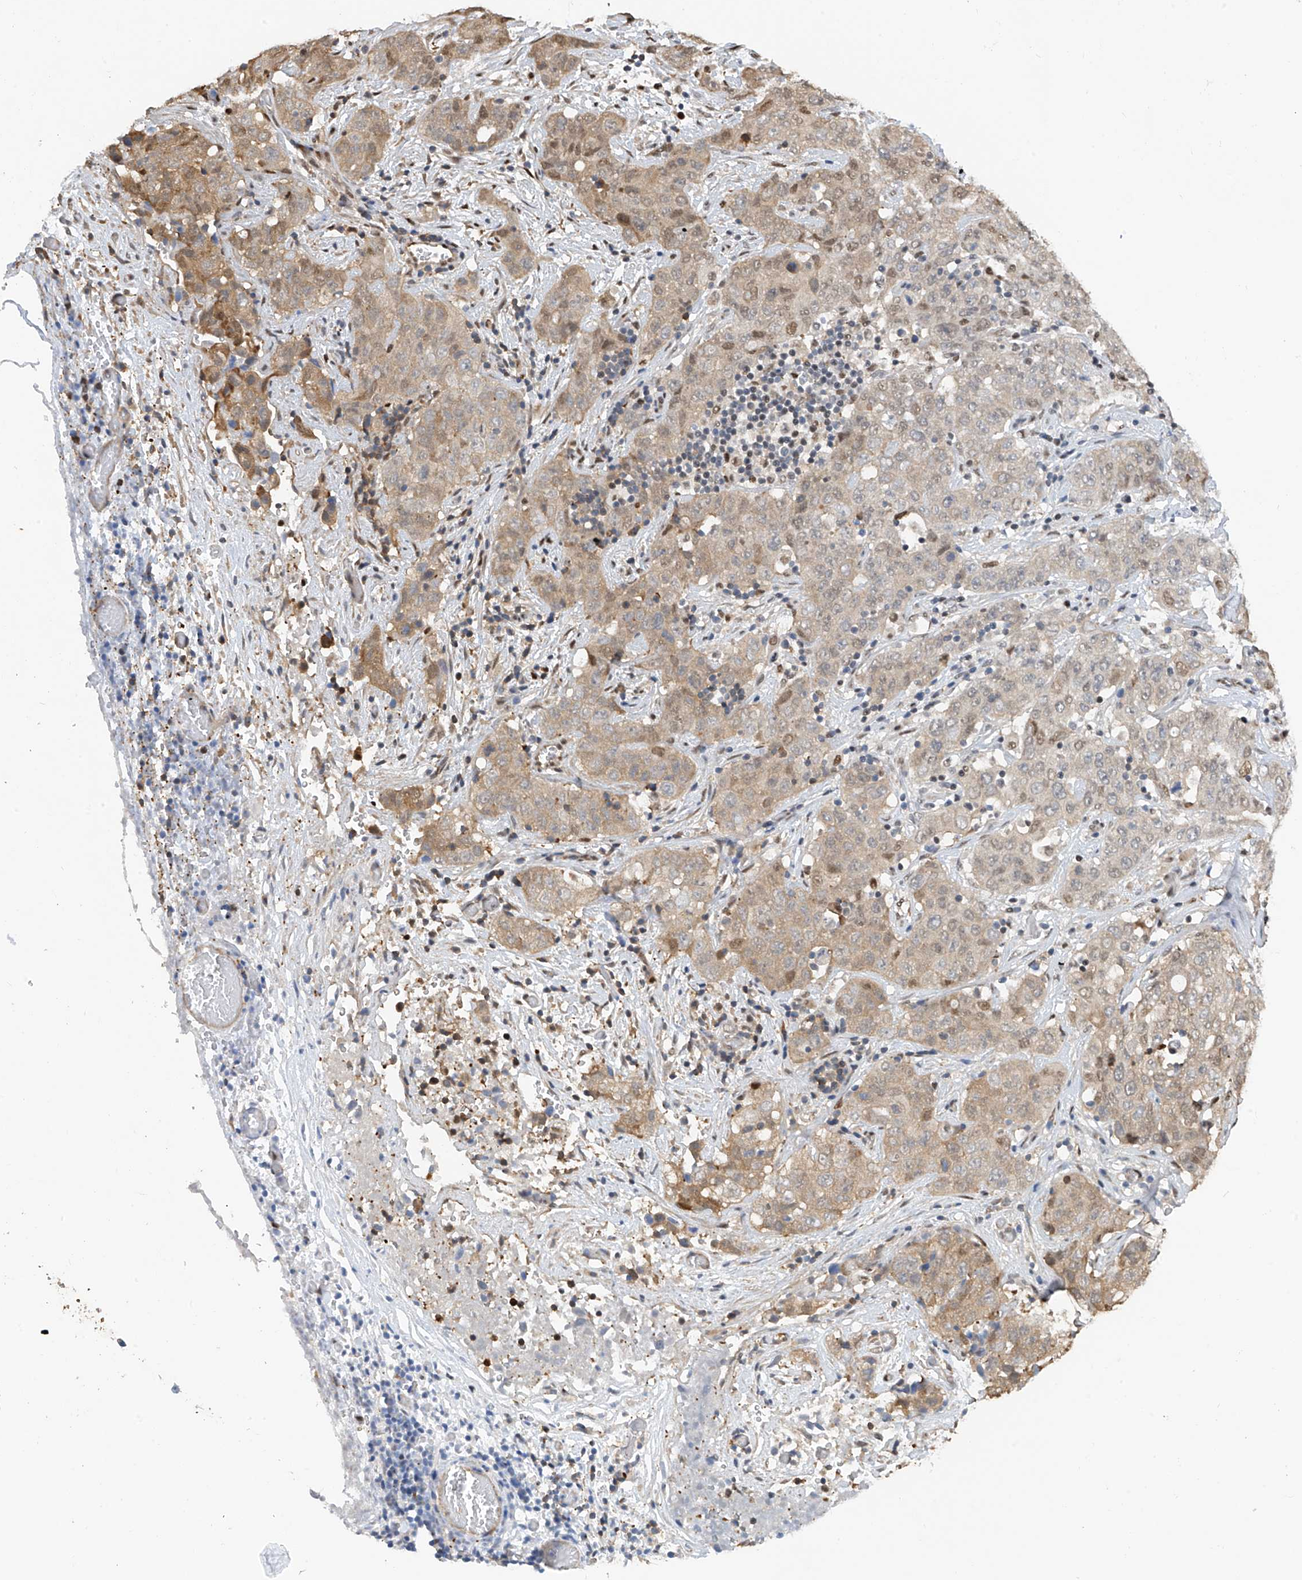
{"staining": {"intensity": "weak", "quantity": "<25%", "location": "cytoplasmic/membranous,nuclear"}, "tissue": "stomach cancer", "cell_type": "Tumor cells", "image_type": "cancer", "snomed": [{"axis": "morphology", "description": "Normal tissue, NOS"}, {"axis": "morphology", "description": "Adenocarcinoma, NOS"}, {"axis": "topography", "description": "Lymph node"}, {"axis": "topography", "description": "Stomach"}], "caption": "Tumor cells are negative for brown protein staining in stomach cancer (adenocarcinoma). Nuclei are stained in blue.", "gene": "PMM1", "patient": {"sex": "male", "age": 48}}